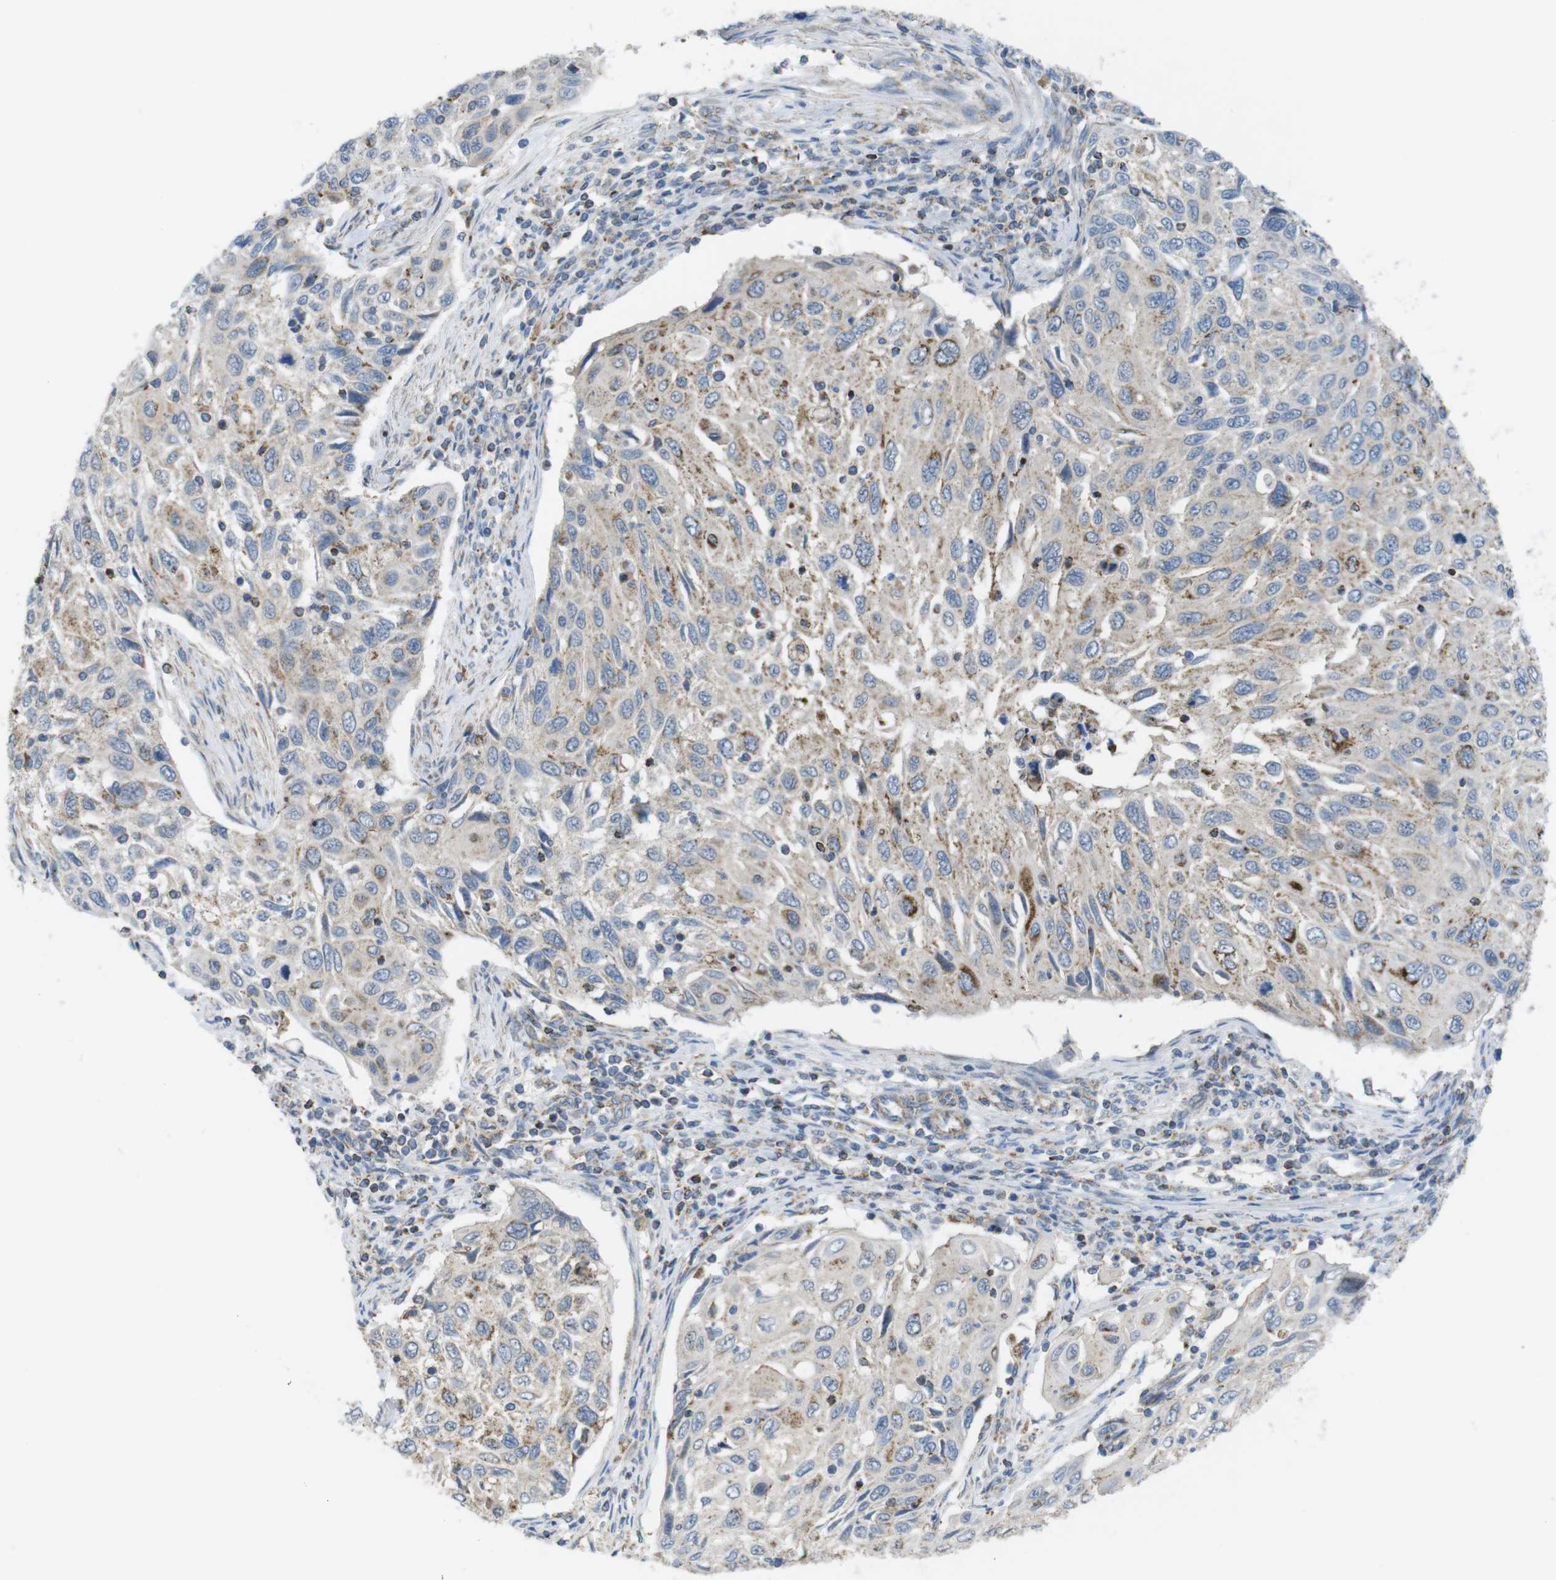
{"staining": {"intensity": "weak", "quantity": "25%-75%", "location": "cytoplasmic/membranous"}, "tissue": "cervical cancer", "cell_type": "Tumor cells", "image_type": "cancer", "snomed": [{"axis": "morphology", "description": "Squamous cell carcinoma, NOS"}, {"axis": "topography", "description": "Cervix"}], "caption": "Immunohistochemistry (DAB (3,3'-diaminobenzidine)) staining of cervical cancer exhibits weak cytoplasmic/membranous protein positivity in approximately 25%-75% of tumor cells.", "gene": "GRIK2", "patient": {"sex": "female", "age": 70}}